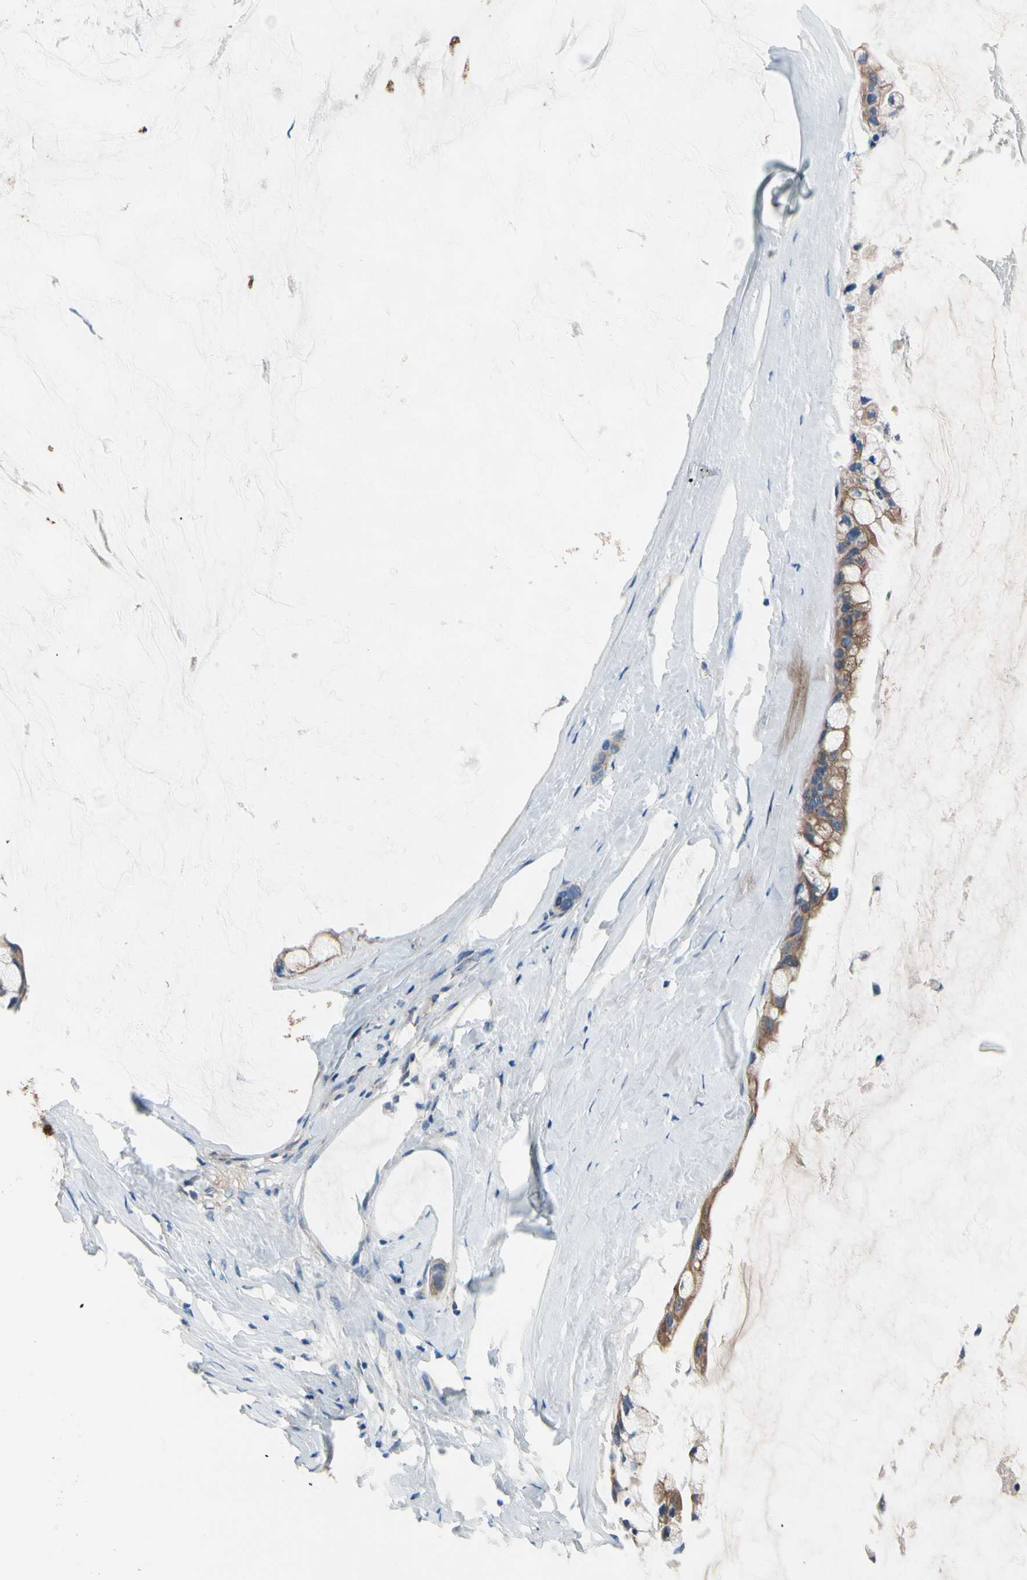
{"staining": {"intensity": "moderate", "quantity": ">75%", "location": "cytoplasmic/membranous"}, "tissue": "ovarian cancer", "cell_type": "Tumor cells", "image_type": "cancer", "snomed": [{"axis": "morphology", "description": "Cystadenocarcinoma, mucinous, NOS"}, {"axis": "topography", "description": "Ovary"}], "caption": "This is an image of IHC staining of mucinous cystadenocarcinoma (ovarian), which shows moderate expression in the cytoplasmic/membranous of tumor cells.", "gene": "HJURP", "patient": {"sex": "female", "age": 39}}